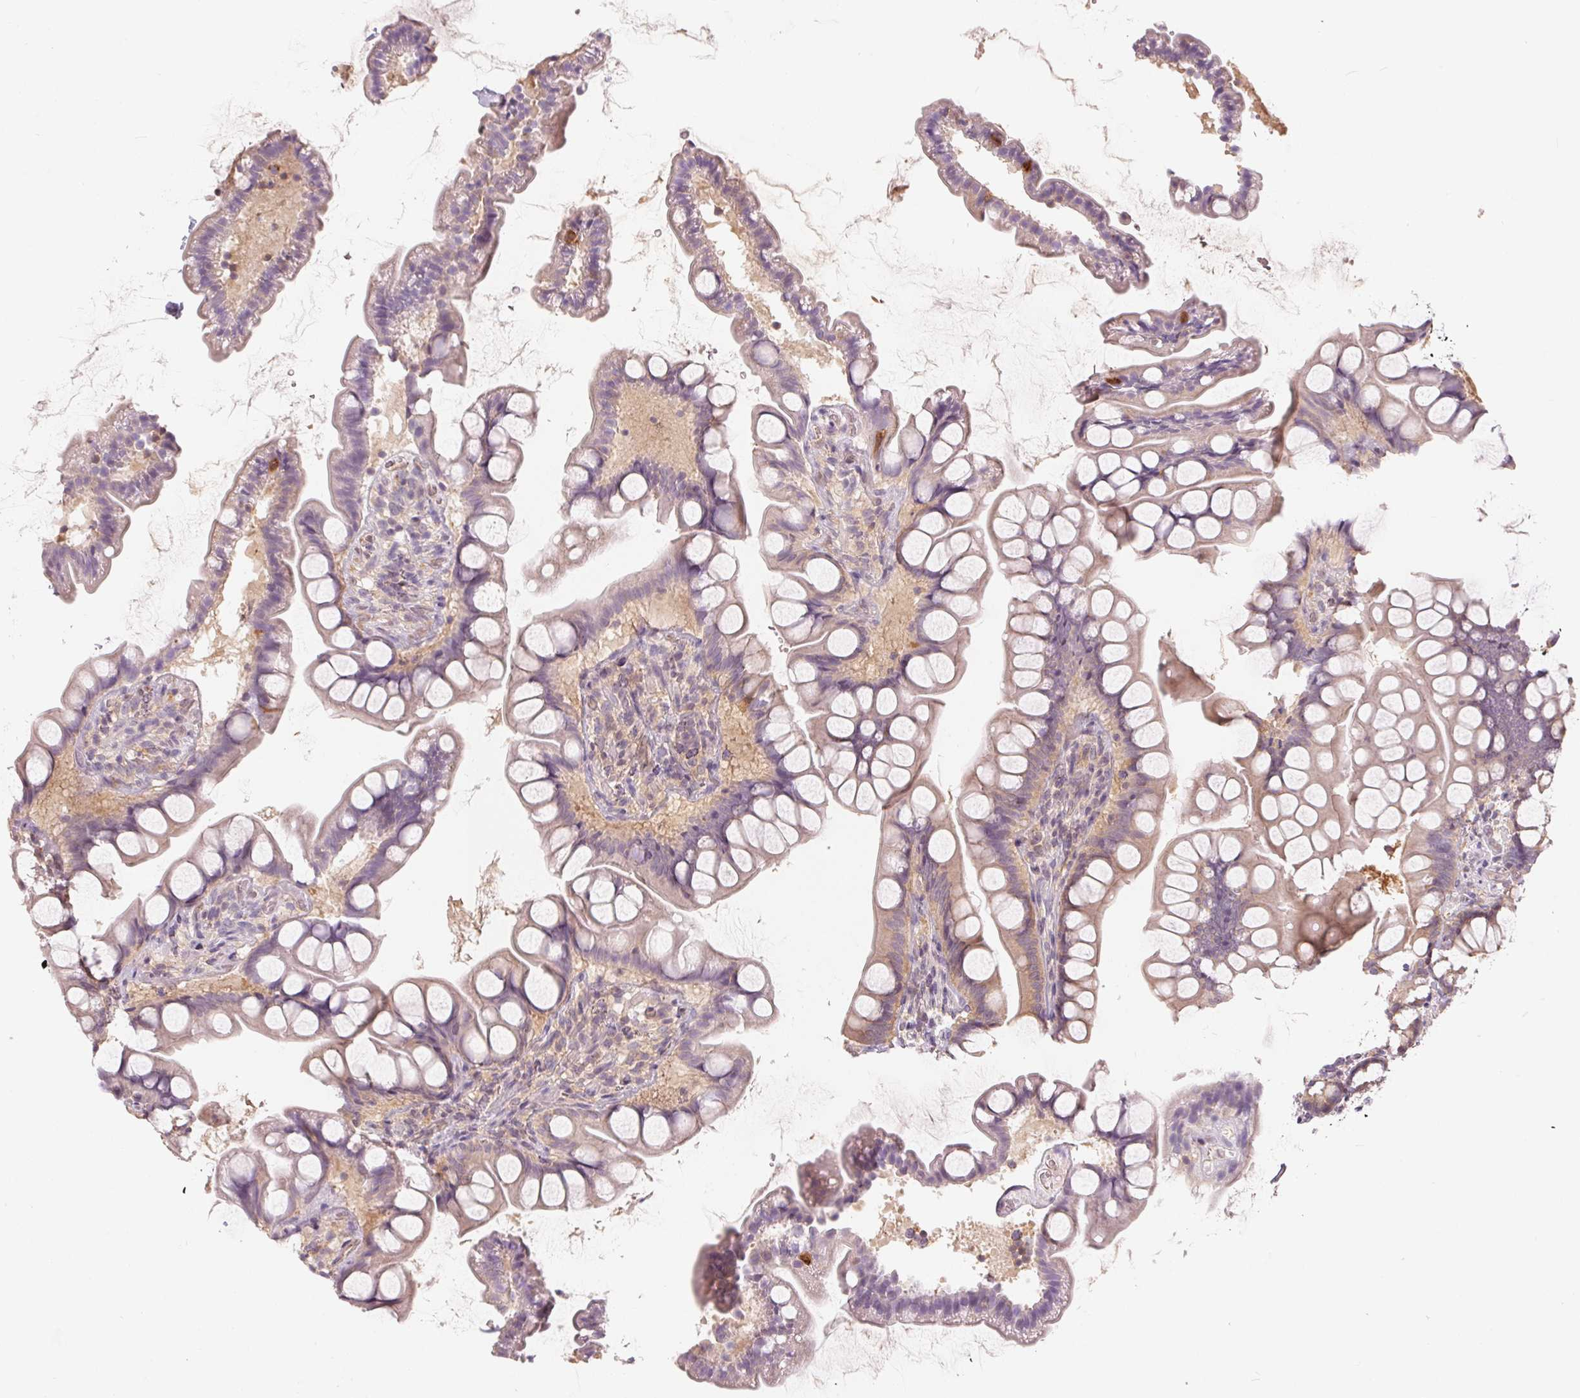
{"staining": {"intensity": "weak", "quantity": "25%-75%", "location": "cytoplasmic/membranous"}, "tissue": "small intestine", "cell_type": "Glandular cells", "image_type": "normal", "snomed": [{"axis": "morphology", "description": "Normal tissue, NOS"}, {"axis": "topography", "description": "Small intestine"}], "caption": "Immunohistochemistry (IHC) histopathology image of unremarkable small intestine stained for a protein (brown), which exhibits low levels of weak cytoplasmic/membranous expression in about 25%-75% of glandular cells.", "gene": "BLMH", "patient": {"sex": "male", "age": 70}}